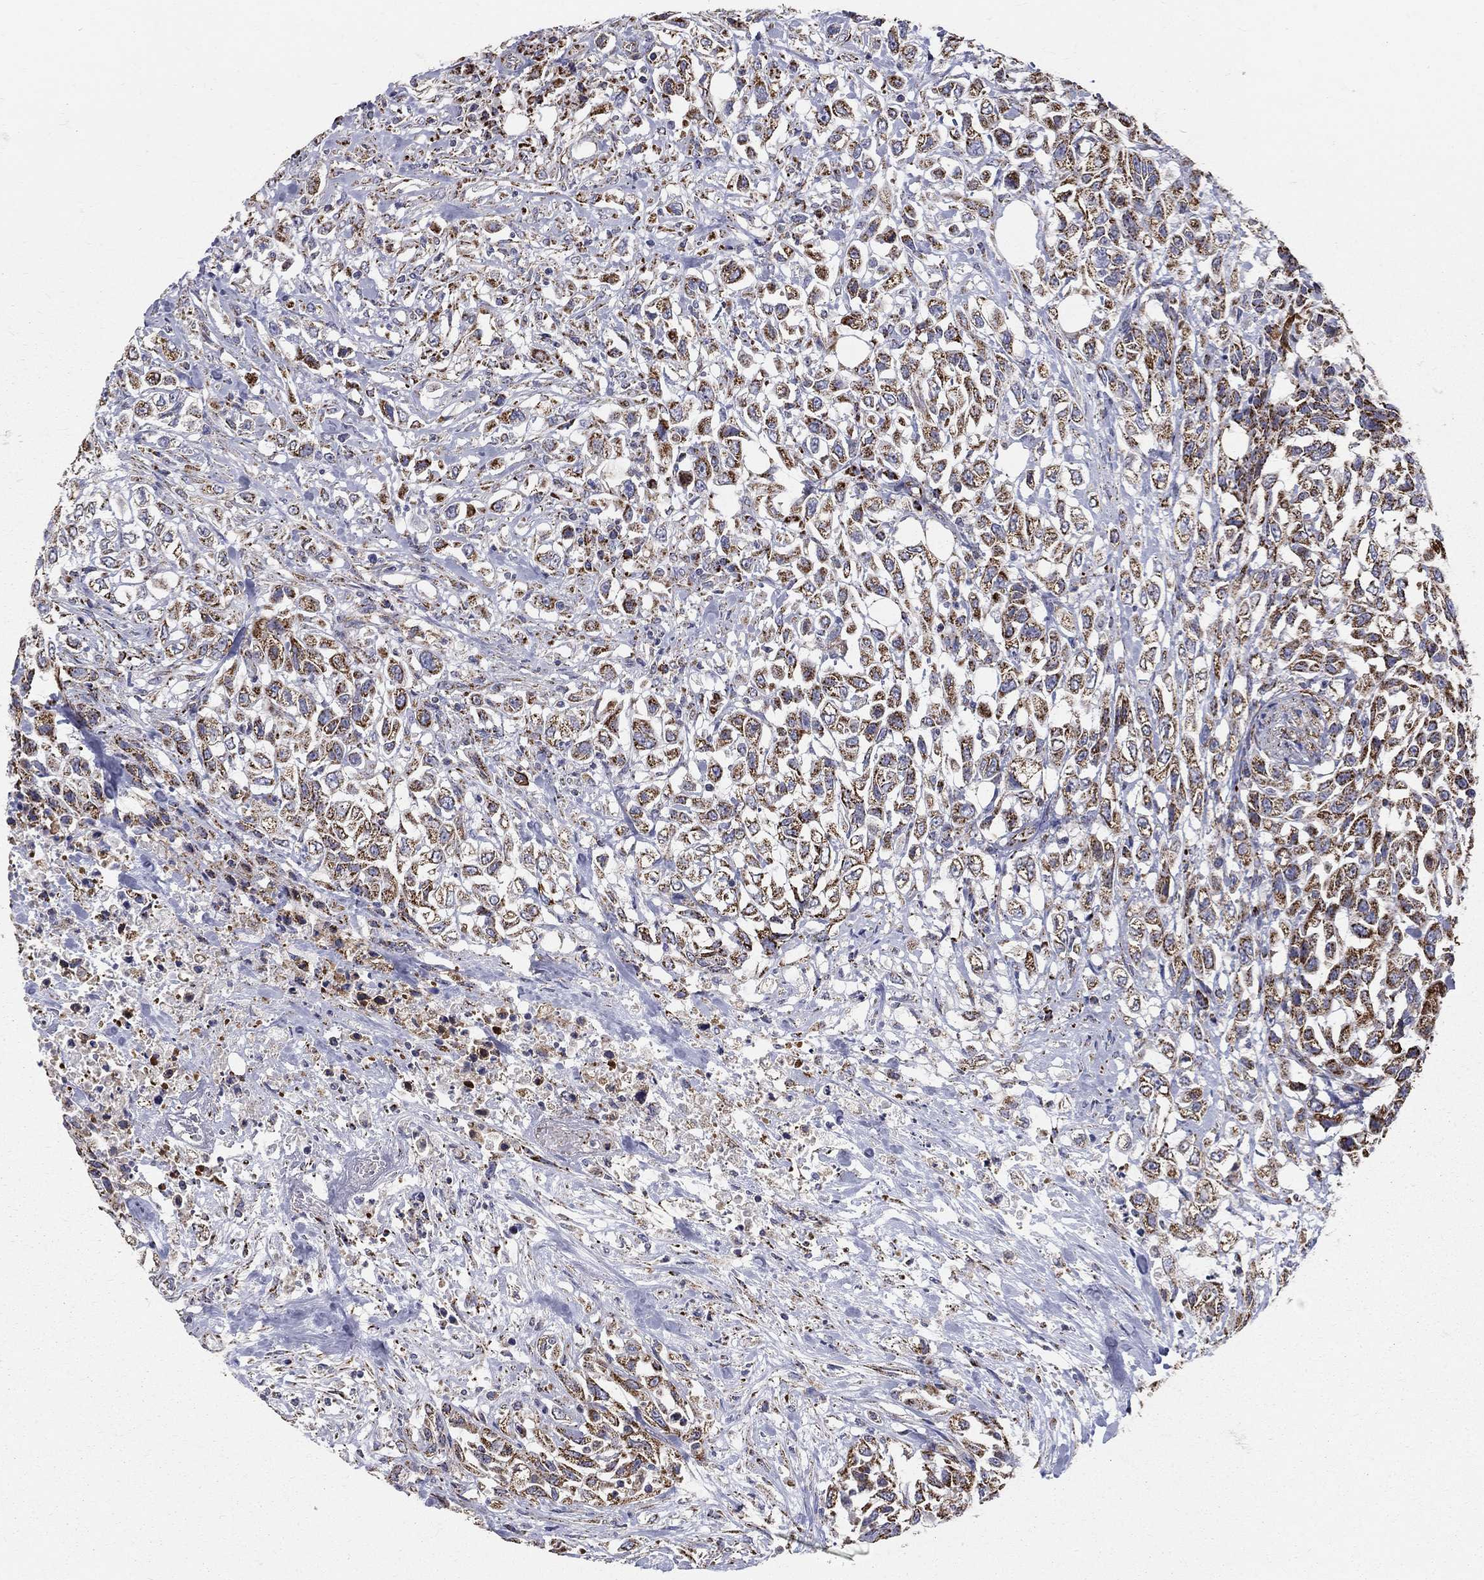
{"staining": {"intensity": "strong", "quantity": "25%-75%", "location": "cytoplasmic/membranous"}, "tissue": "urothelial cancer", "cell_type": "Tumor cells", "image_type": "cancer", "snomed": [{"axis": "morphology", "description": "Urothelial carcinoma, High grade"}, {"axis": "topography", "description": "Urinary bladder"}], "caption": "An IHC micrograph of tumor tissue is shown. Protein staining in brown labels strong cytoplasmic/membranous positivity in urothelial cancer within tumor cells.", "gene": "GCSH", "patient": {"sex": "female", "age": 56}}